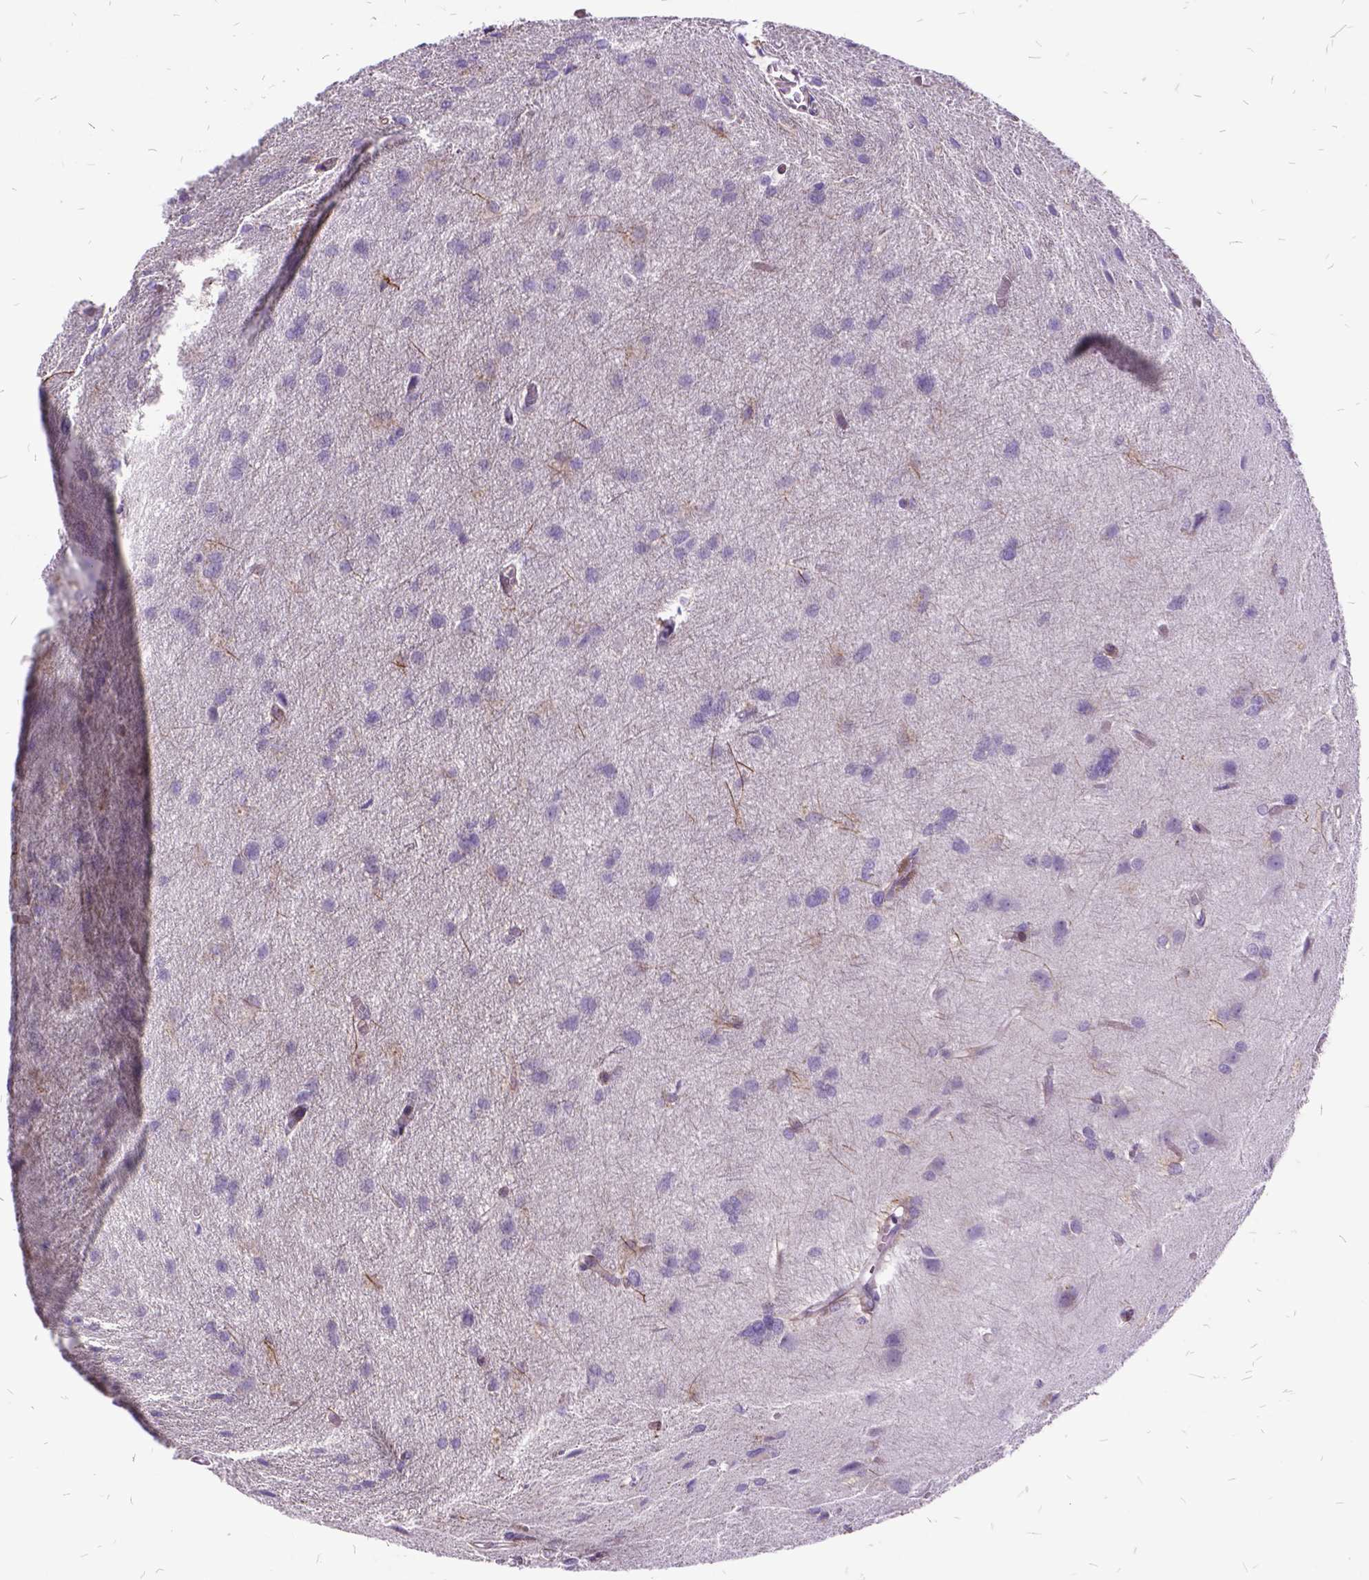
{"staining": {"intensity": "negative", "quantity": "none", "location": "none"}, "tissue": "glioma", "cell_type": "Tumor cells", "image_type": "cancer", "snomed": [{"axis": "morphology", "description": "Glioma, malignant, High grade"}, {"axis": "topography", "description": "Brain"}], "caption": "Malignant high-grade glioma stained for a protein using immunohistochemistry shows no staining tumor cells.", "gene": "GRB7", "patient": {"sex": "male", "age": 68}}